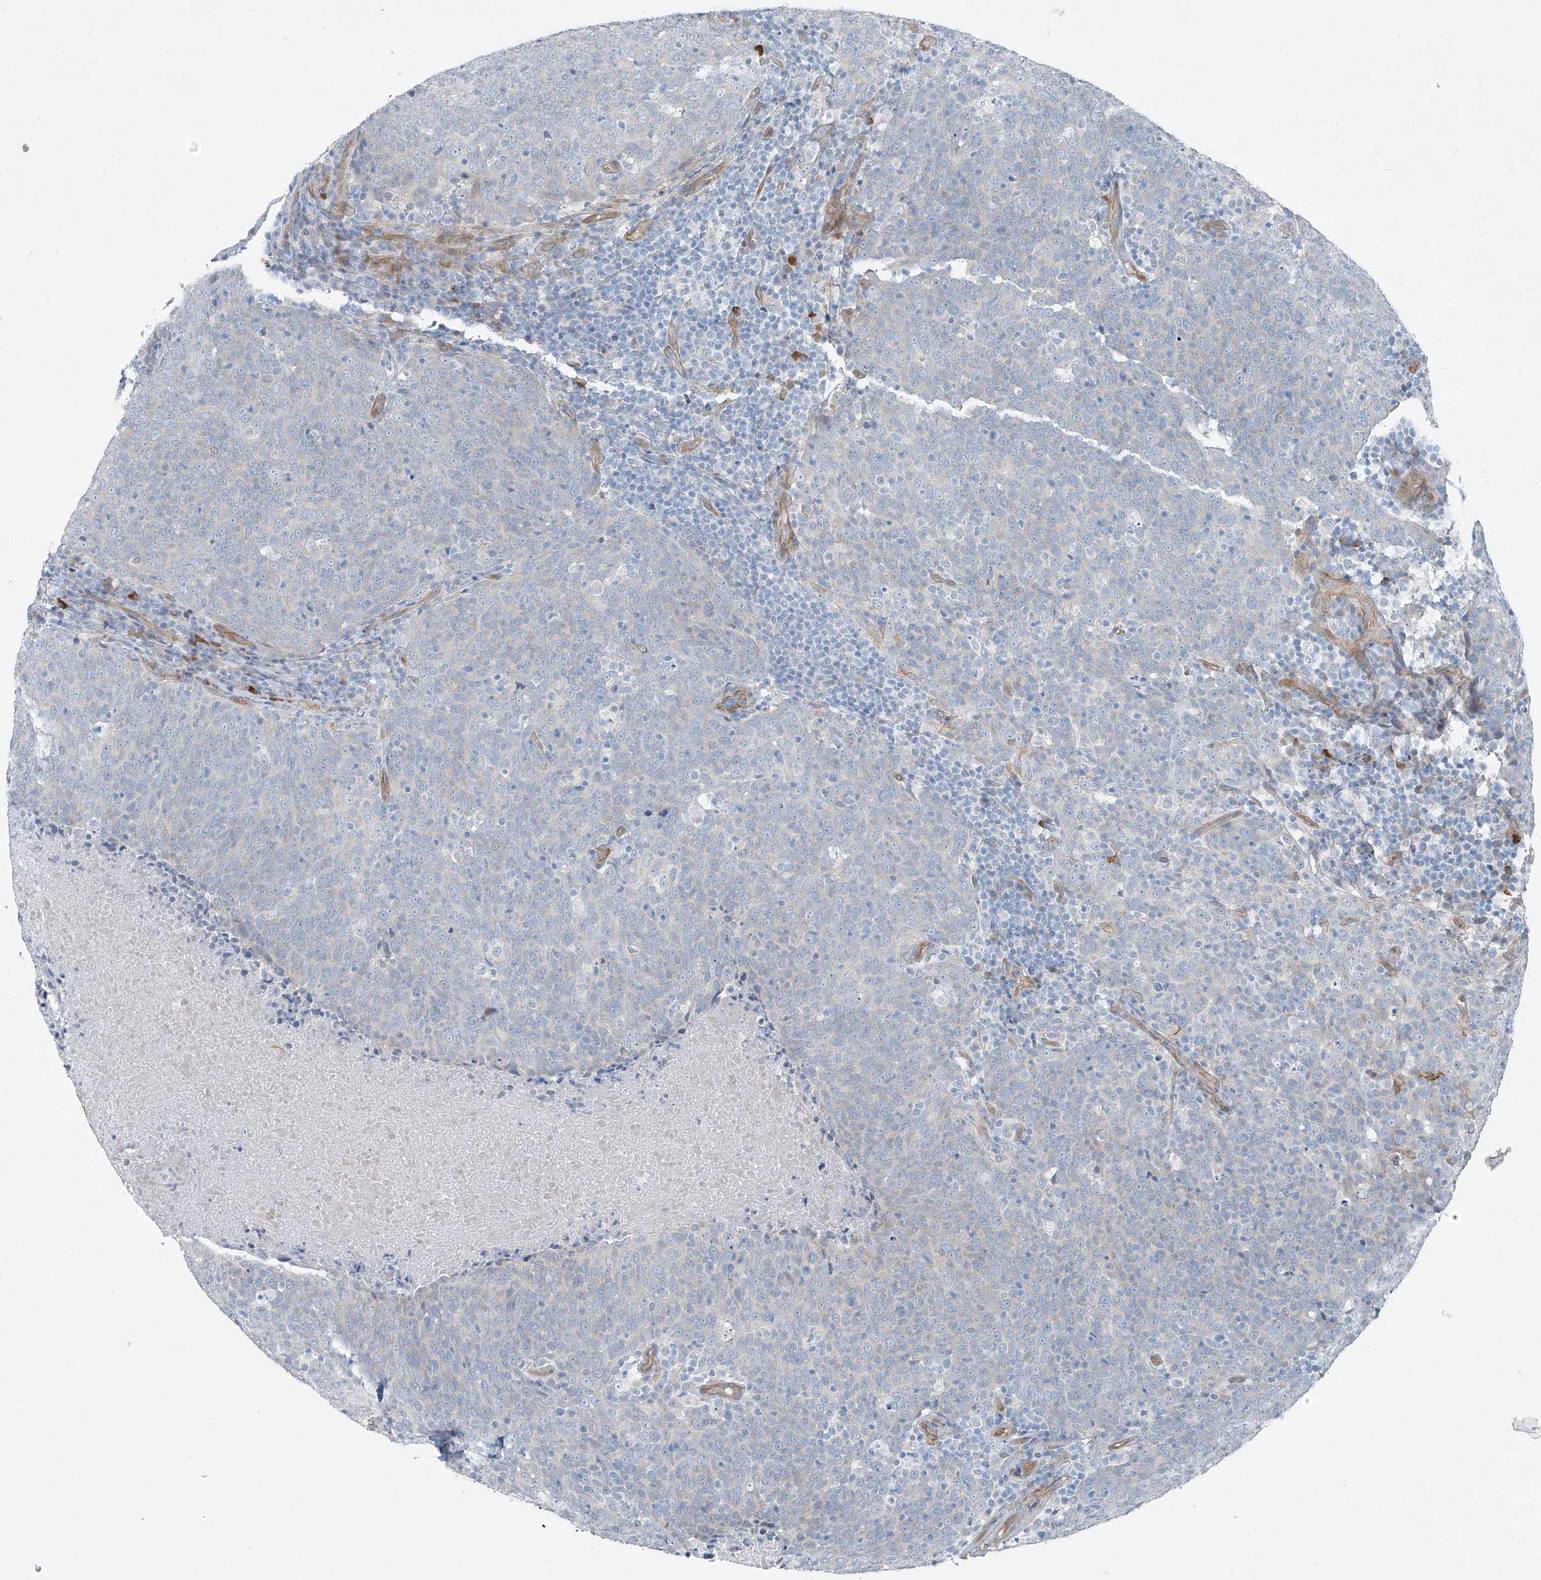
{"staining": {"intensity": "negative", "quantity": "none", "location": "none"}, "tissue": "head and neck cancer", "cell_type": "Tumor cells", "image_type": "cancer", "snomed": [{"axis": "morphology", "description": "Squamous cell carcinoma, NOS"}, {"axis": "morphology", "description": "Squamous cell carcinoma, metastatic, NOS"}, {"axis": "topography", "description": "Lymph node"}, {"axis": "topography", "description": "Head-Neck"}], "caption": "Immunohistochemical staining of human head and neck cancer (squamous cell carcinoma) demonstrates no significant expression in tumor cells.", "gene": "TNS2", "patient": {"sex": "male", "age": 62}}